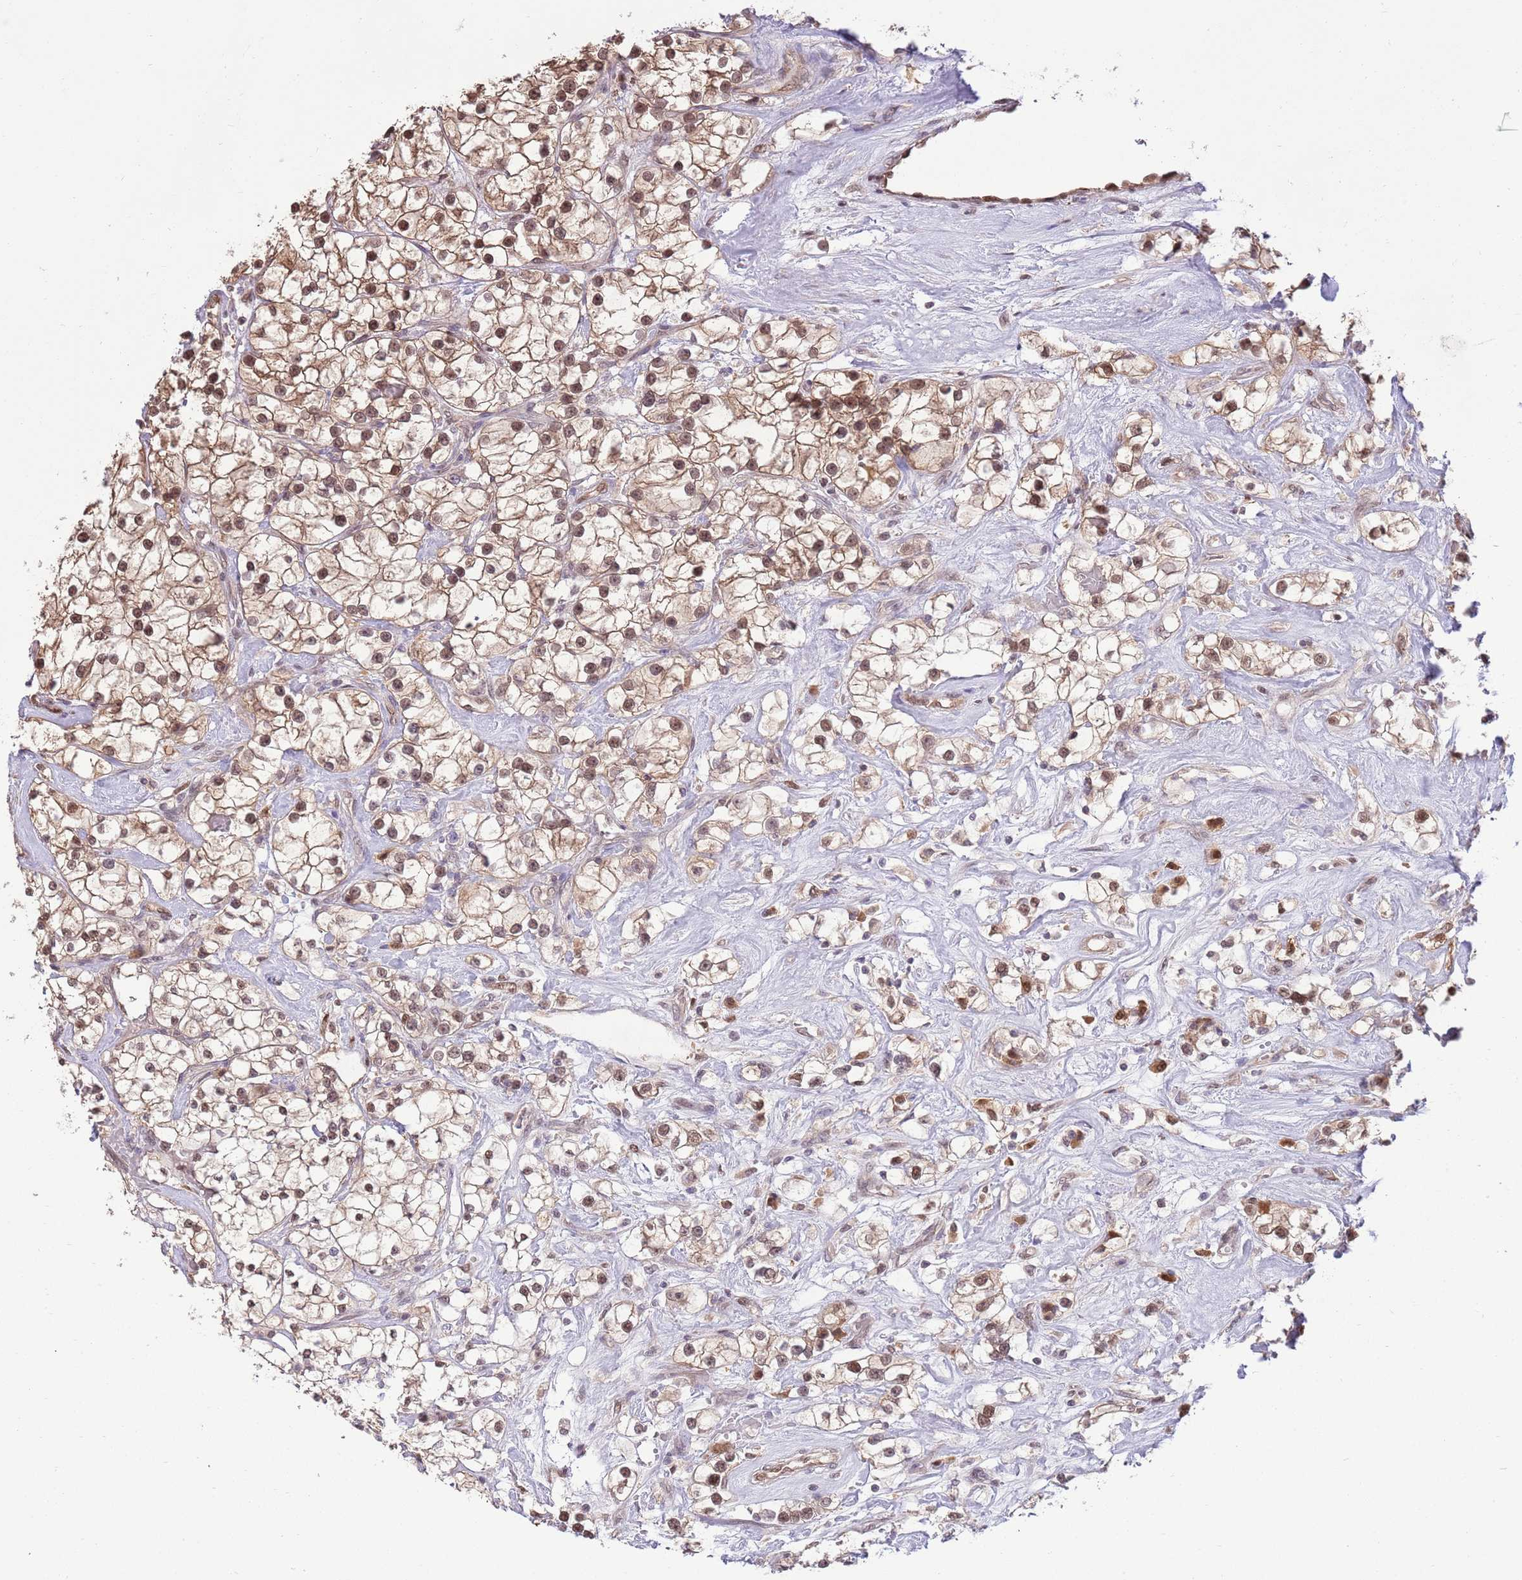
{"staining": {"intensity": "moderate", "quantity": ">75%", "location": "cytoplasmic/membranous,nuclear"}, "tissue": "renal cancer", "cell_type": "Tumor cells", "image_type": "cancer", "snomed": [{"axis": "morphology", "description": "Adenocarcinoma, NOS"}, {"axis": "topography", "description": "Kidney"}], "caption": "An image of human renal cancer (adenocarcinoma) stained for a protein demonstrates moderate cytoplasmic/membranous and nuclear brown staining in tumor cells. (IHC, brightfield microscopy, high magnification).", "gene": "NSFL1C", "patient": {"sex": "male", "age": 77}}